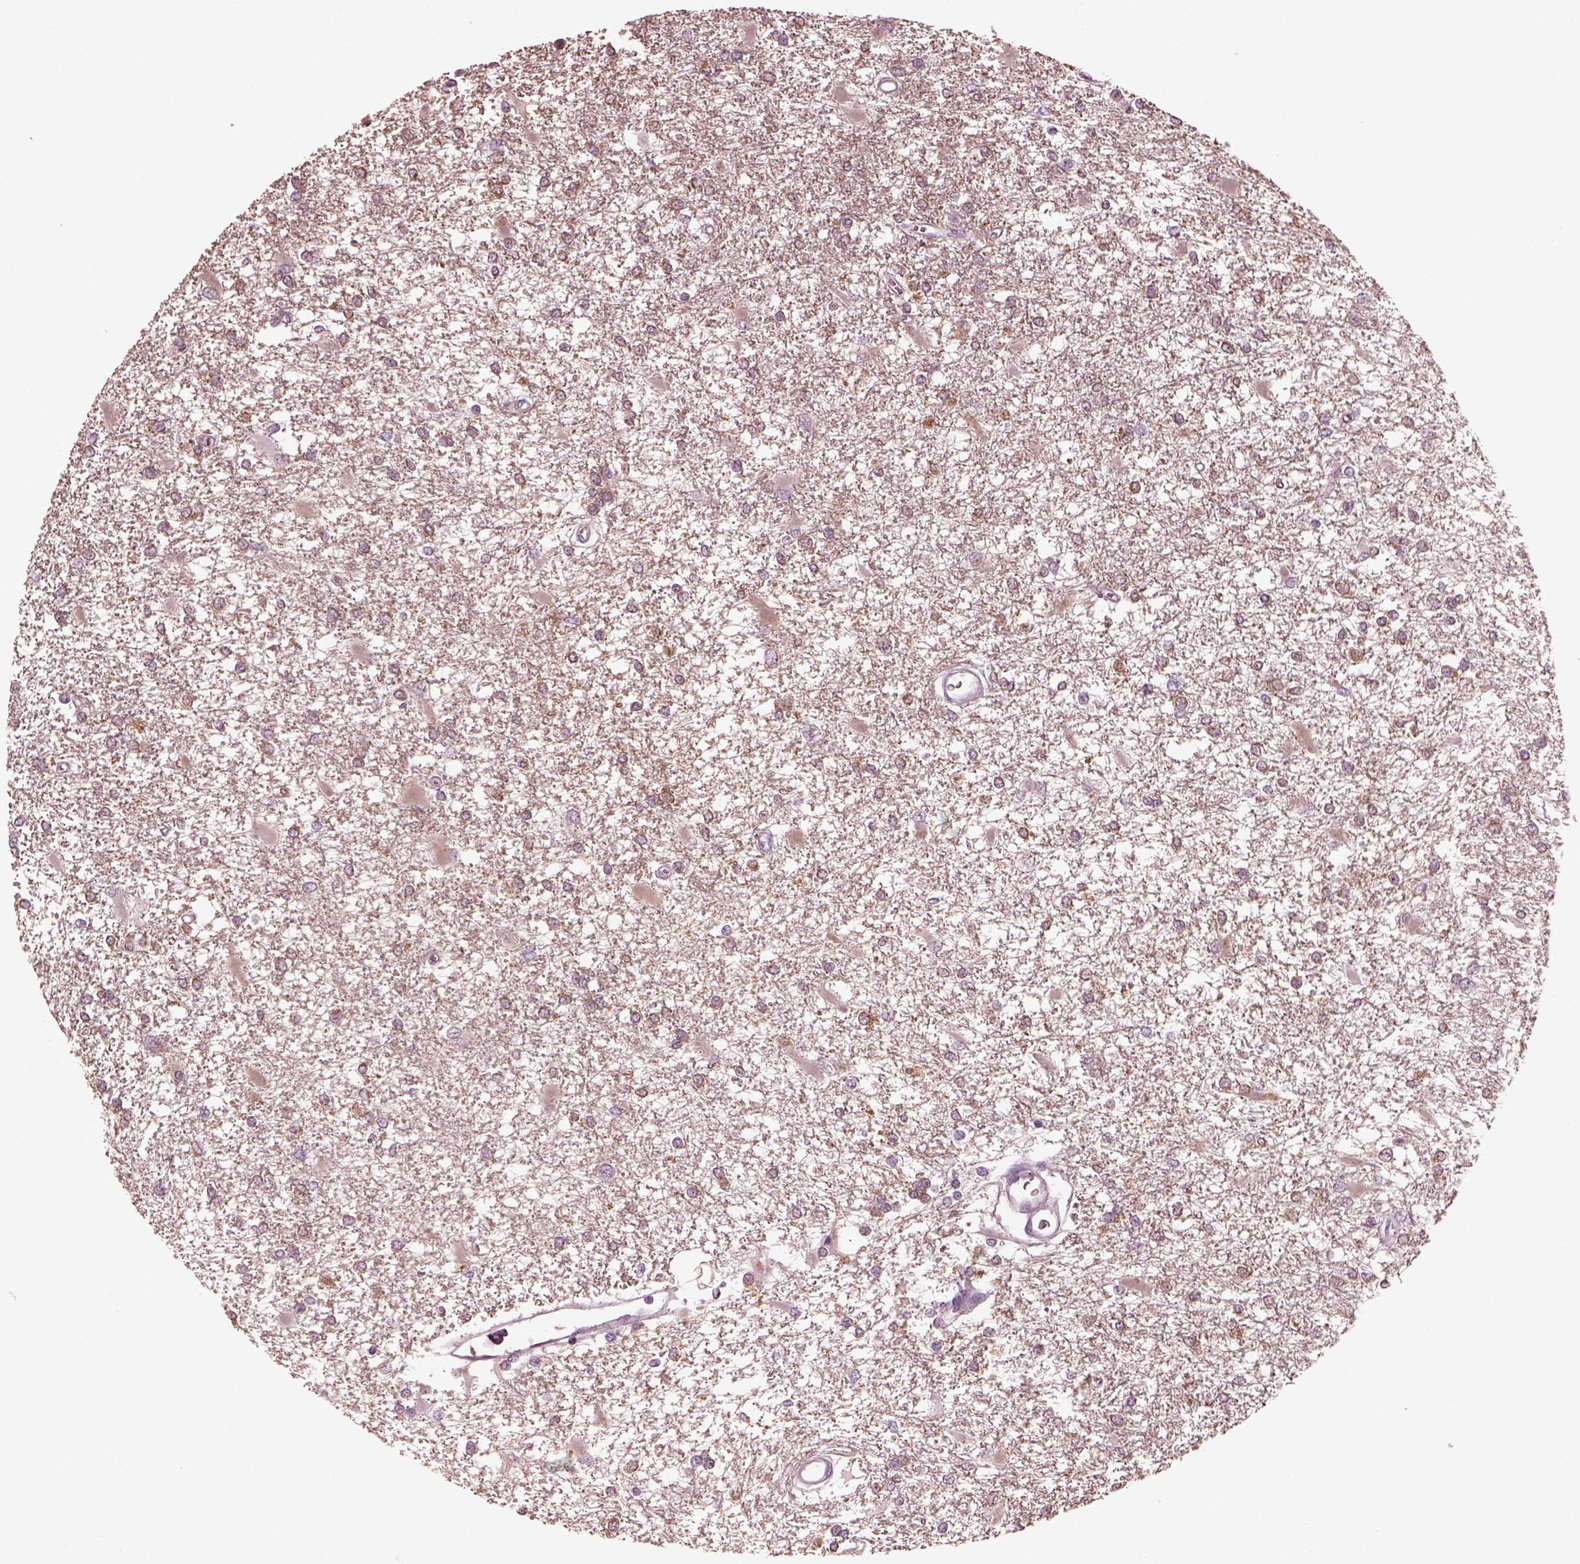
{"staining": {"intensity": "strong", "quantity": "<25%", "location": "cytoplasmic/membranous"}, "tissue": "glioma", "cell_type": "Tumor cells", "image_type": "cancer", "snomed": [{"axis": "morphology", "description": "Glioma, malignant, High grade"}, {"axis": "topography", "description": "Cerebral cortex"}], "caption": "Immunohistochemistry (DAB (3,3'-diaminobenzidine)) staining of malignant glioma (high-grade) shows strong cytoplasmic/membranous protein staining in about <25% of tumor cells.", "gene": "GRM6", "patient": {"sex": "male", "age": 79}}